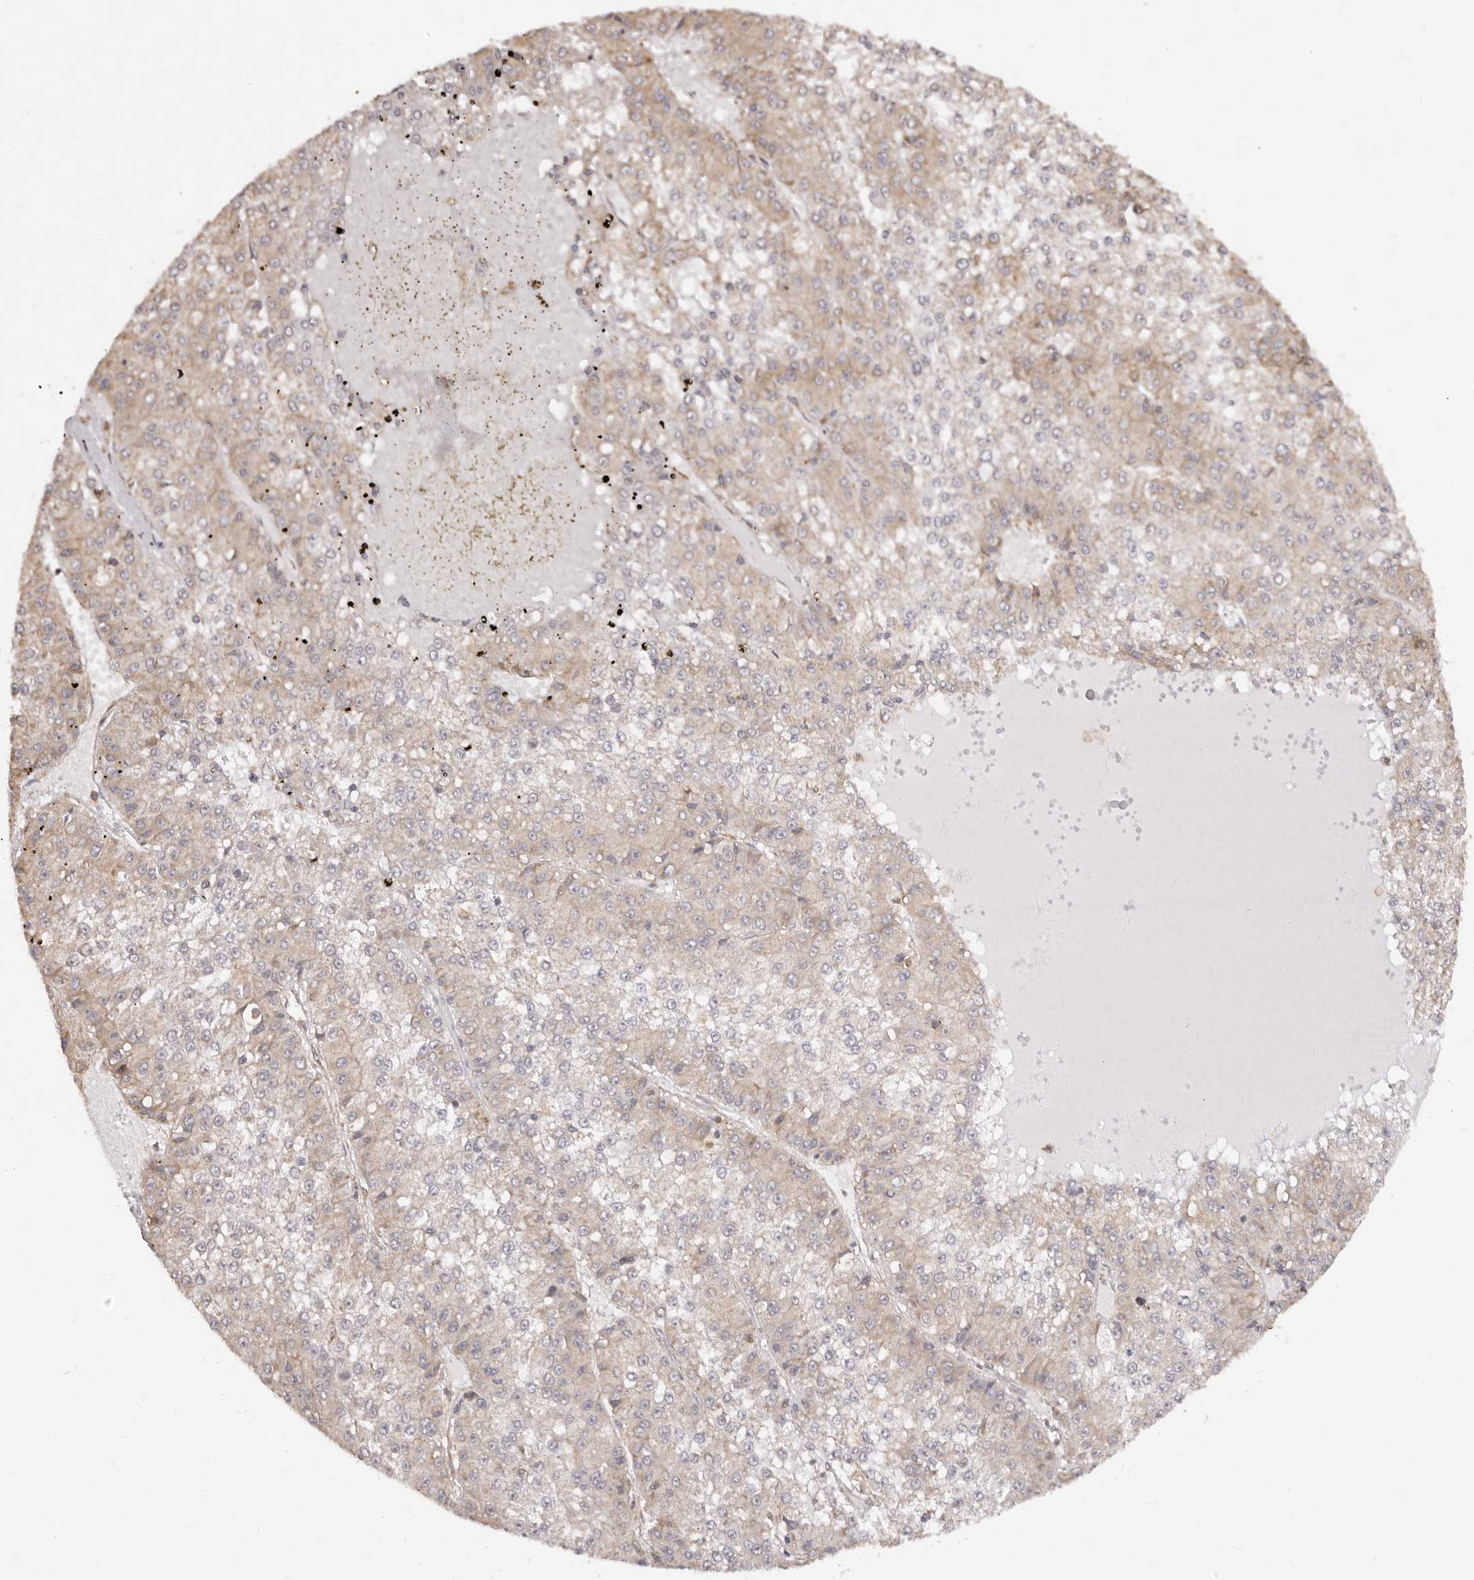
{"staining": {"intensity": "weak", "quantity": "25%-75%", "location": "cytoplasmic/membranous"}, "tissue": "liver cancer", "cell_type": "Tumor cells", "image_type": "cancer", "snomed": [{"axis": "morphology", "description": "Carcinoma, Hepatocellular, NOS"}, {"axis": "topography", "description": "Liver"}], "caption": "The immunohistochemical stain labels weak cytoplasmic/membranous expression in tumor cells of hepatocellular carcinoma (liver) tissue. (Stains: DAB in brown, nuclei in blue, Microscopy: brightfield microscopy at high magnification).", "gene": "RPS6", "patient": {"sex": "female", "age": 73}}